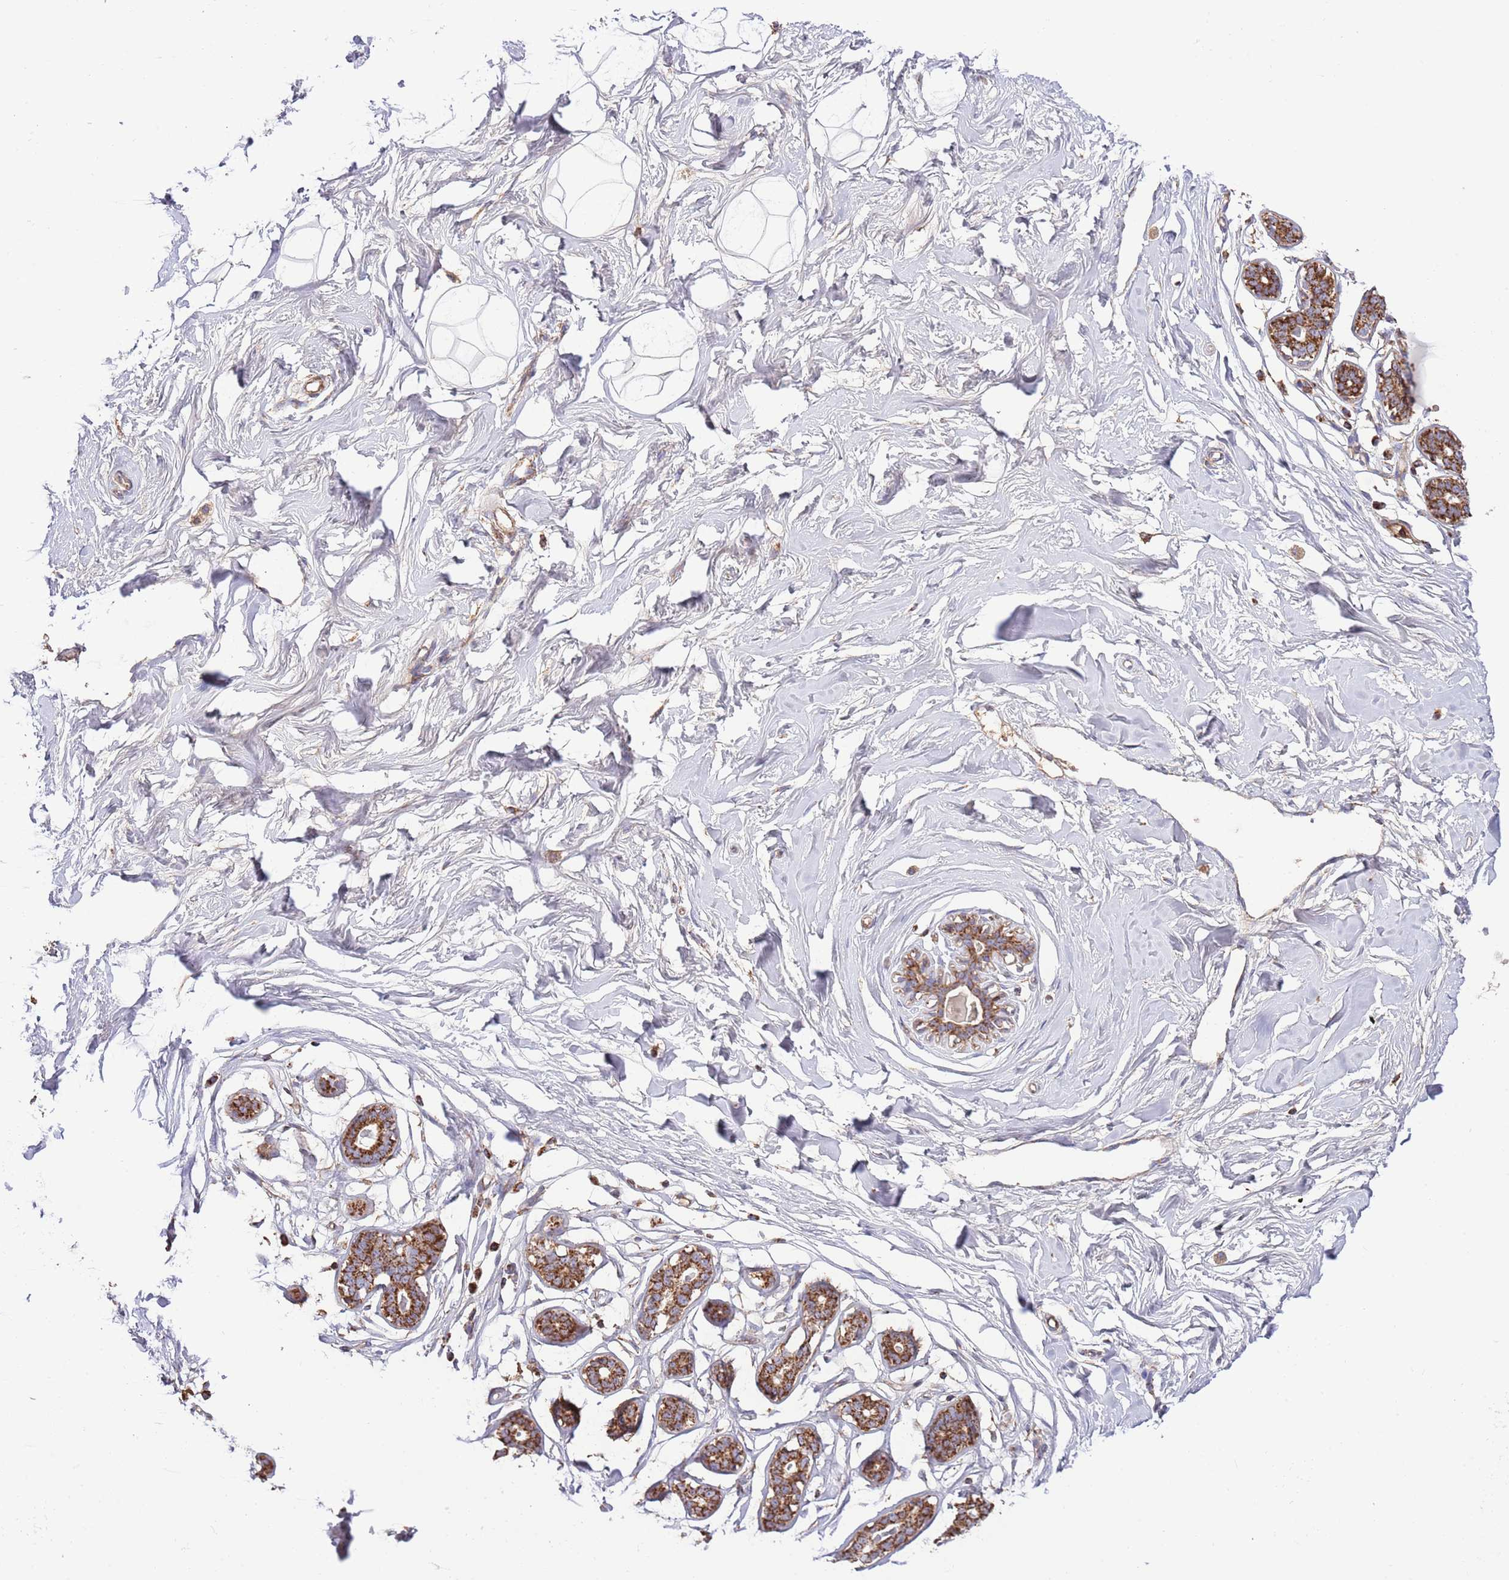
{"staining": {"intensity": "moderate", "quantity": ">75%", "location": "cytoplasmic/membranous"}, "tissue": "breast", "cell_type": "Adipocytes", "image_type": "normal", "snomed": [{"axis": "morphology", "description": "Normal tissue, NOS"}, {"axis": "morphology", "description": "Adenoma, NOS"}, {"axis": "topography", "description": "Breast"}], "caption": "The image demonstrates staining of normal breast, revealing moderate cytoplasmic/membranous protein positivity (brown color) within adipocytes.", "gene": "DNAJA3", "patient": {"sex": "female", "age": 23}}